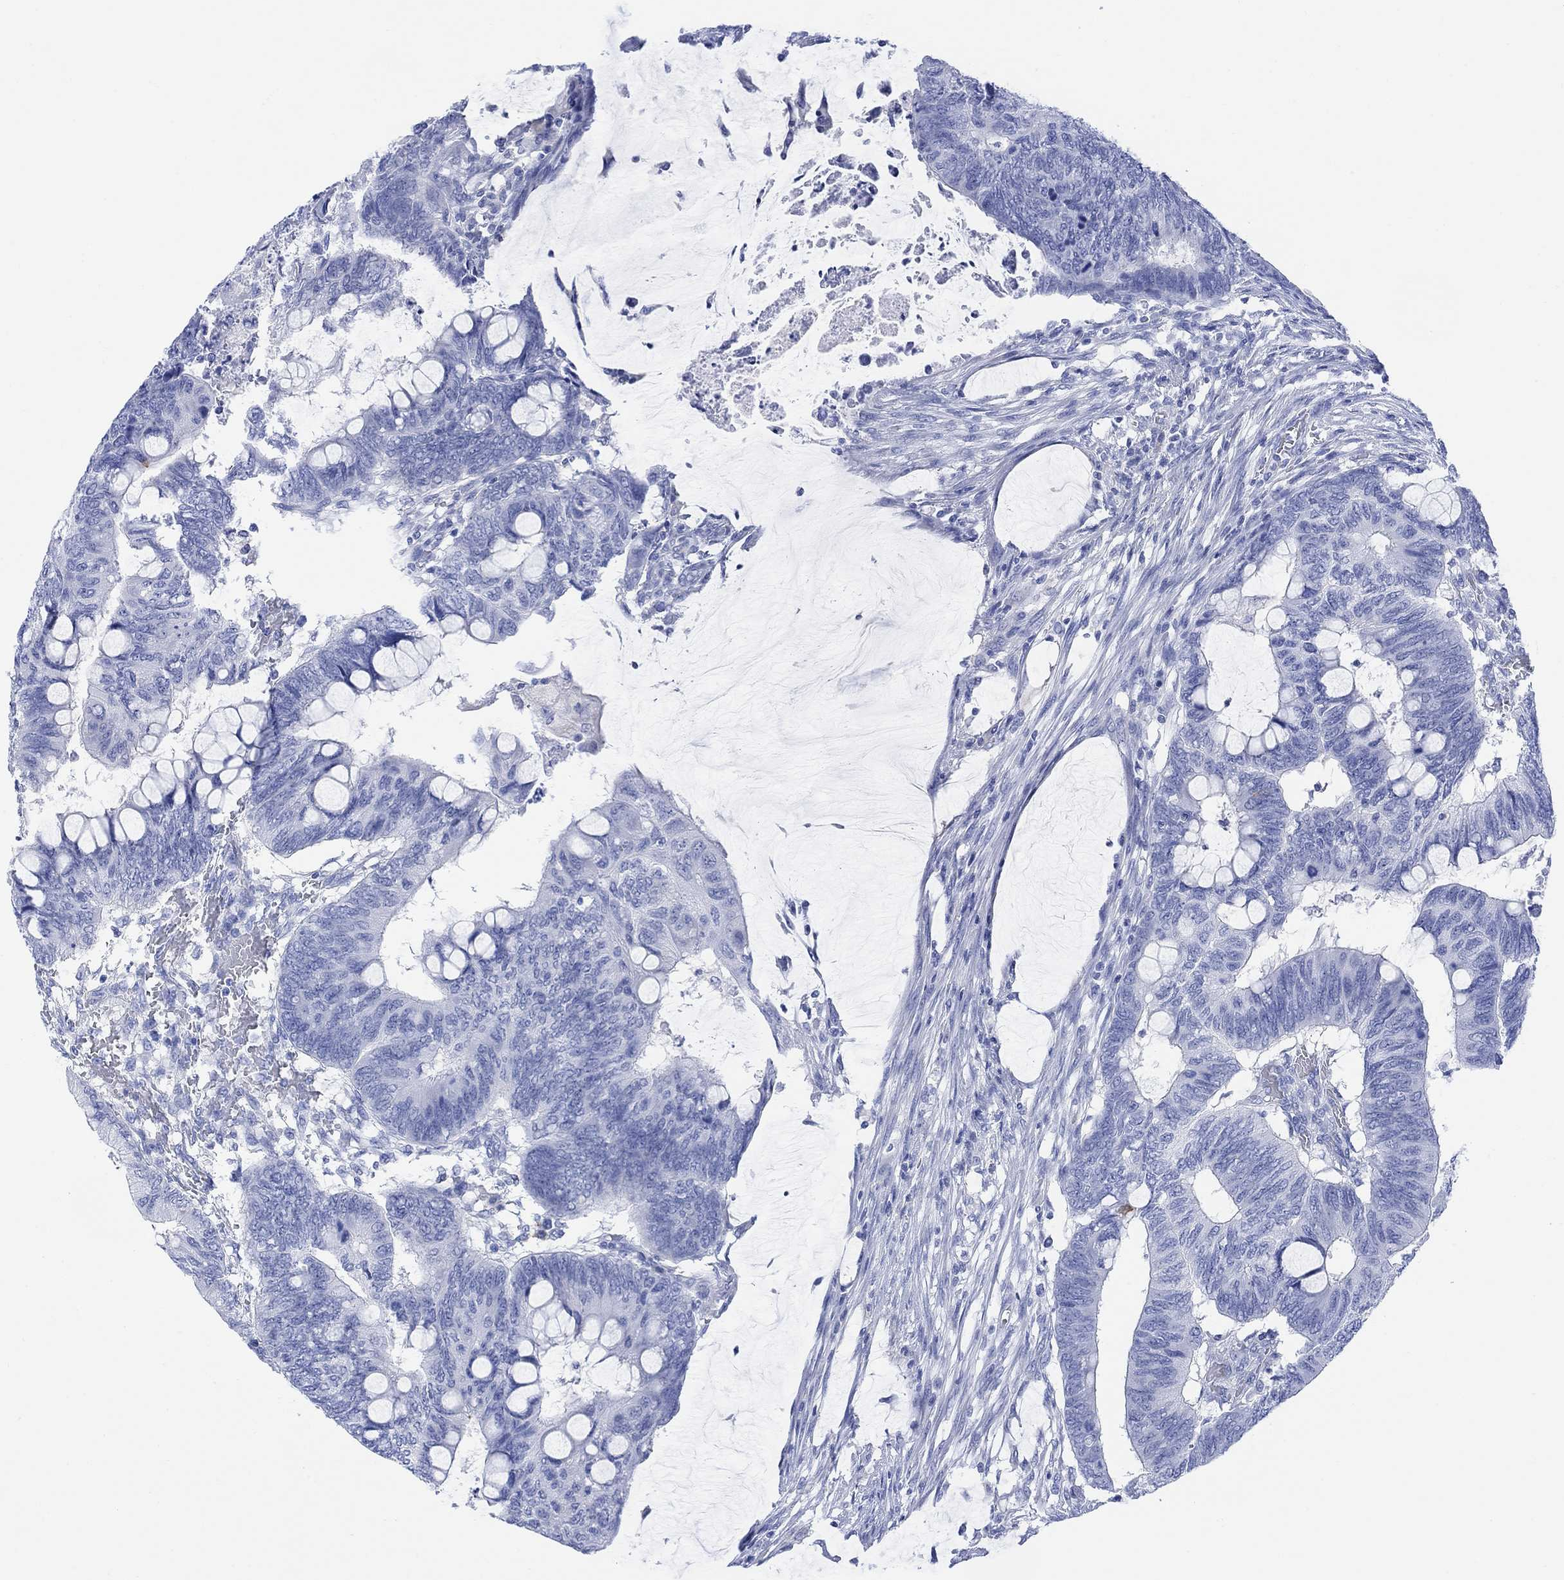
{"staining": {"intensity": "negative", "quantity": "none", "location": "none"}, "tissue": "colorectal cancer", "cell_type": "Tumor cells", "image_type": "cancer", "snomed": [{"axis": "morphology", "description": "Normal tissue, NOS"}, {"axis": "morphology", "description": "Adenocarcinoma, NOS"}, {"axis": "topography", "description": "Rectum"}, {"axis": "topography", "description": "Peripheral nerve tissue"}], "caption": "Immunohistochemistry (IHC) photomicrograph of neoplastic tissue: colorectal cancer (adenocarcinoma) stained with DAB exhibits no significant protein expression in tumor cells. The staining was performed using DAB to visualize the protein expression in brown, while the nuclei were stained in blue with hematoxylin (Magnification: 20x).", "gene": "GNG13", "patient": {"sex": "male", "age": 92}}